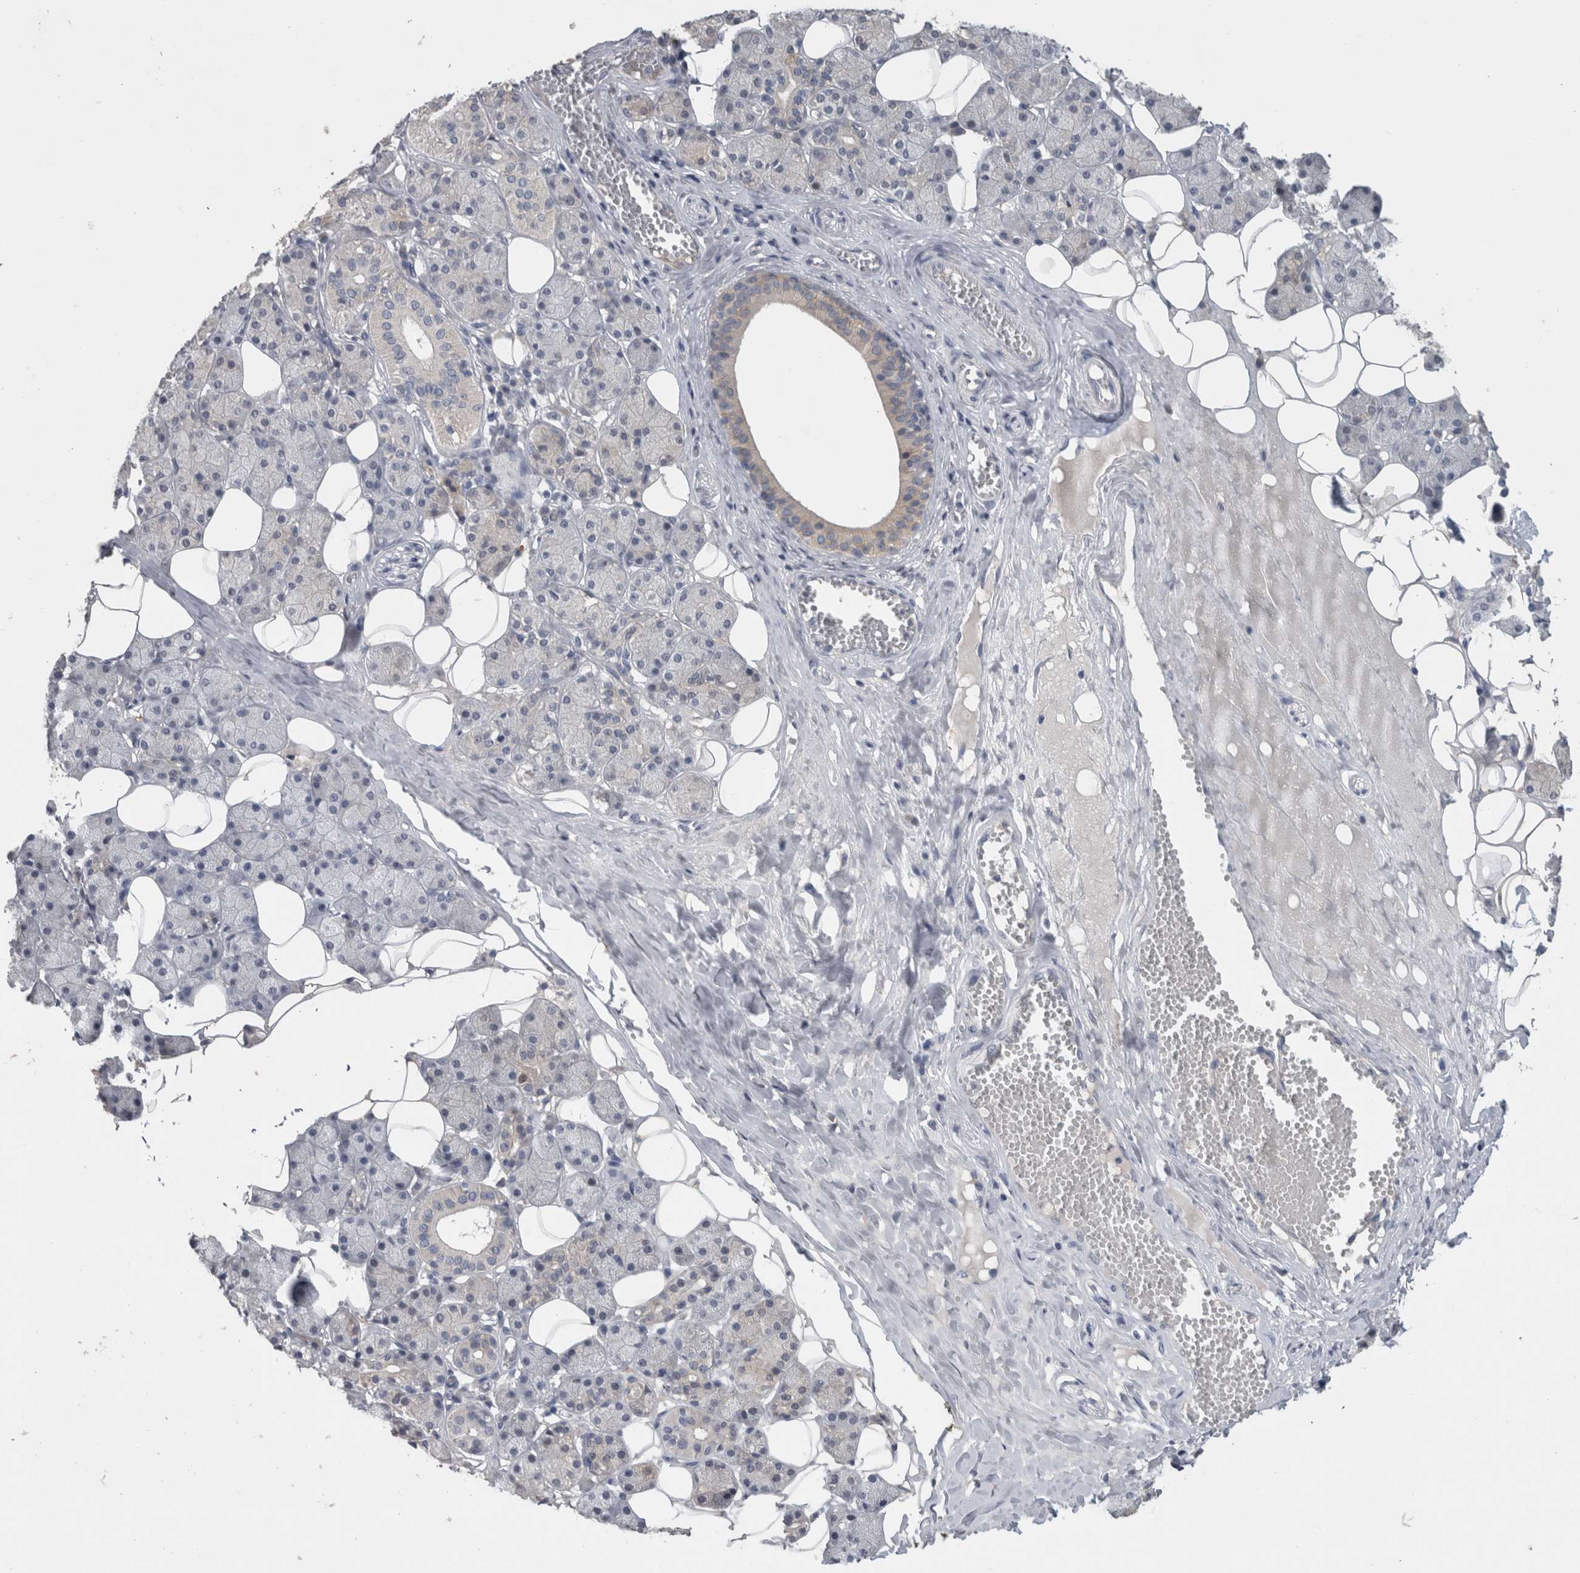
{"staining": {"intensity": "negative", "quantity": "none", "location": "none"}, "tissue": "salivary gland", "cell_type": "Glandular cells", "image_type": "normal", "snomed": [{"axis": "morphology", "description": "Normal tissue, NOS"}, {"axis": "topography", "description": "Salivary gland"}], "caption": "This micrograph is of unremarkable salivary gland stained with IHC to label a protein in brown with the nuclei are counter-stained blue. There is no positivity in glandular cells.", "gene": "SLC22A11", "patient": {"sex": "female", "age": 33}}